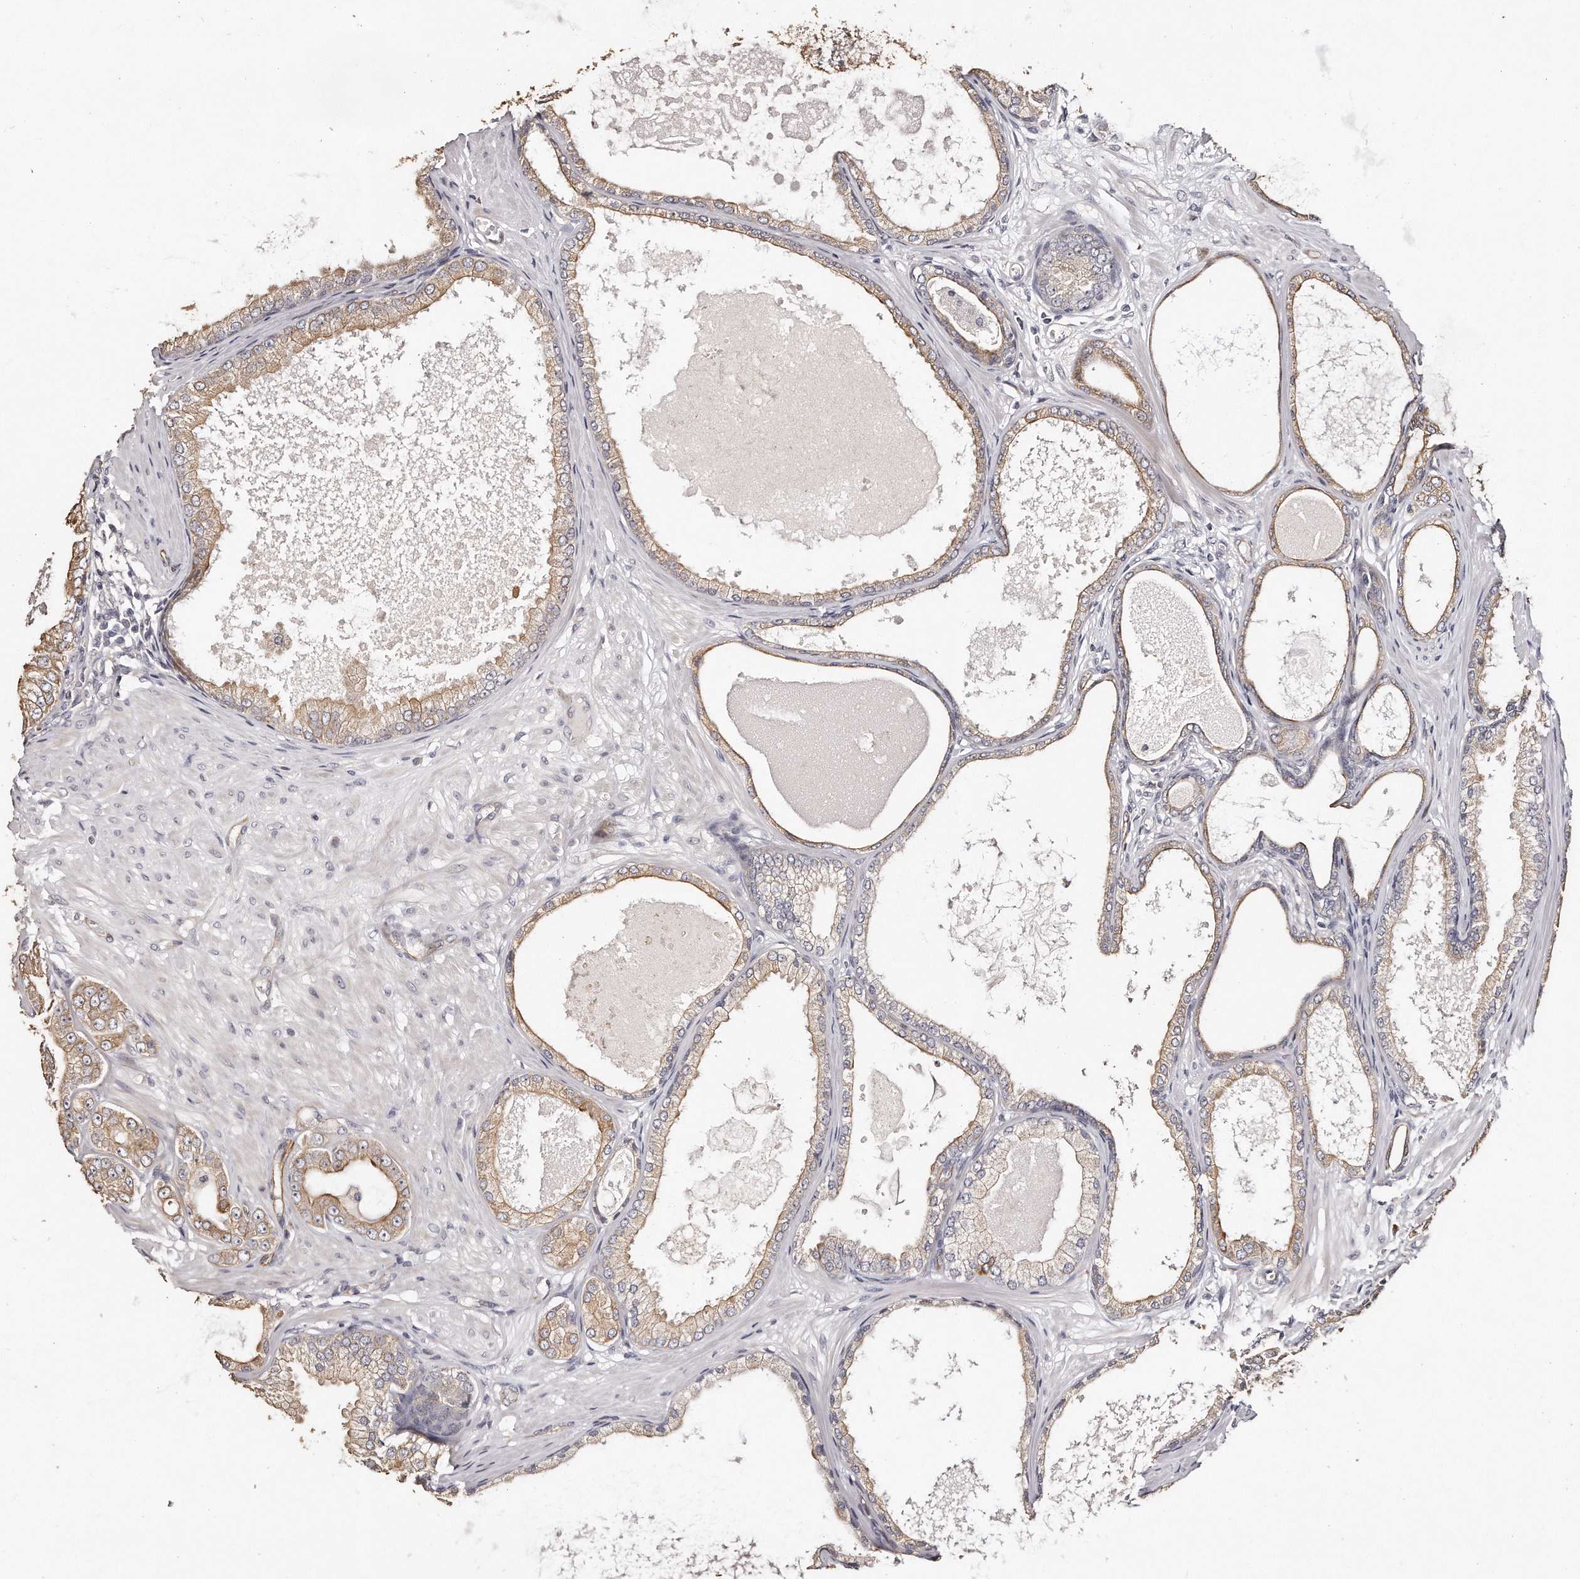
{"staining": {"intensity": "weak", "quantity": ">75%", "location": "cytoplasmic/membranous"}, "tissue": "prostate cancer", "cell_type": "Tumor cells", "image_type": "cancer", "snomed": [{"axis": "morphology", "description": "Adenocarcinoma, Low grade"}, {"axis": "topography", "description": "Prostate"}], "caption": "Adenocarcinoma (low-grade) (prostate) stained with a brown dye demonstrates weak cytoplasmic/membranous positive positivity in approximately >75% of tumor cells.", "gene": "ZYG11A", "patient": {"sex": "male", "age": 63}}